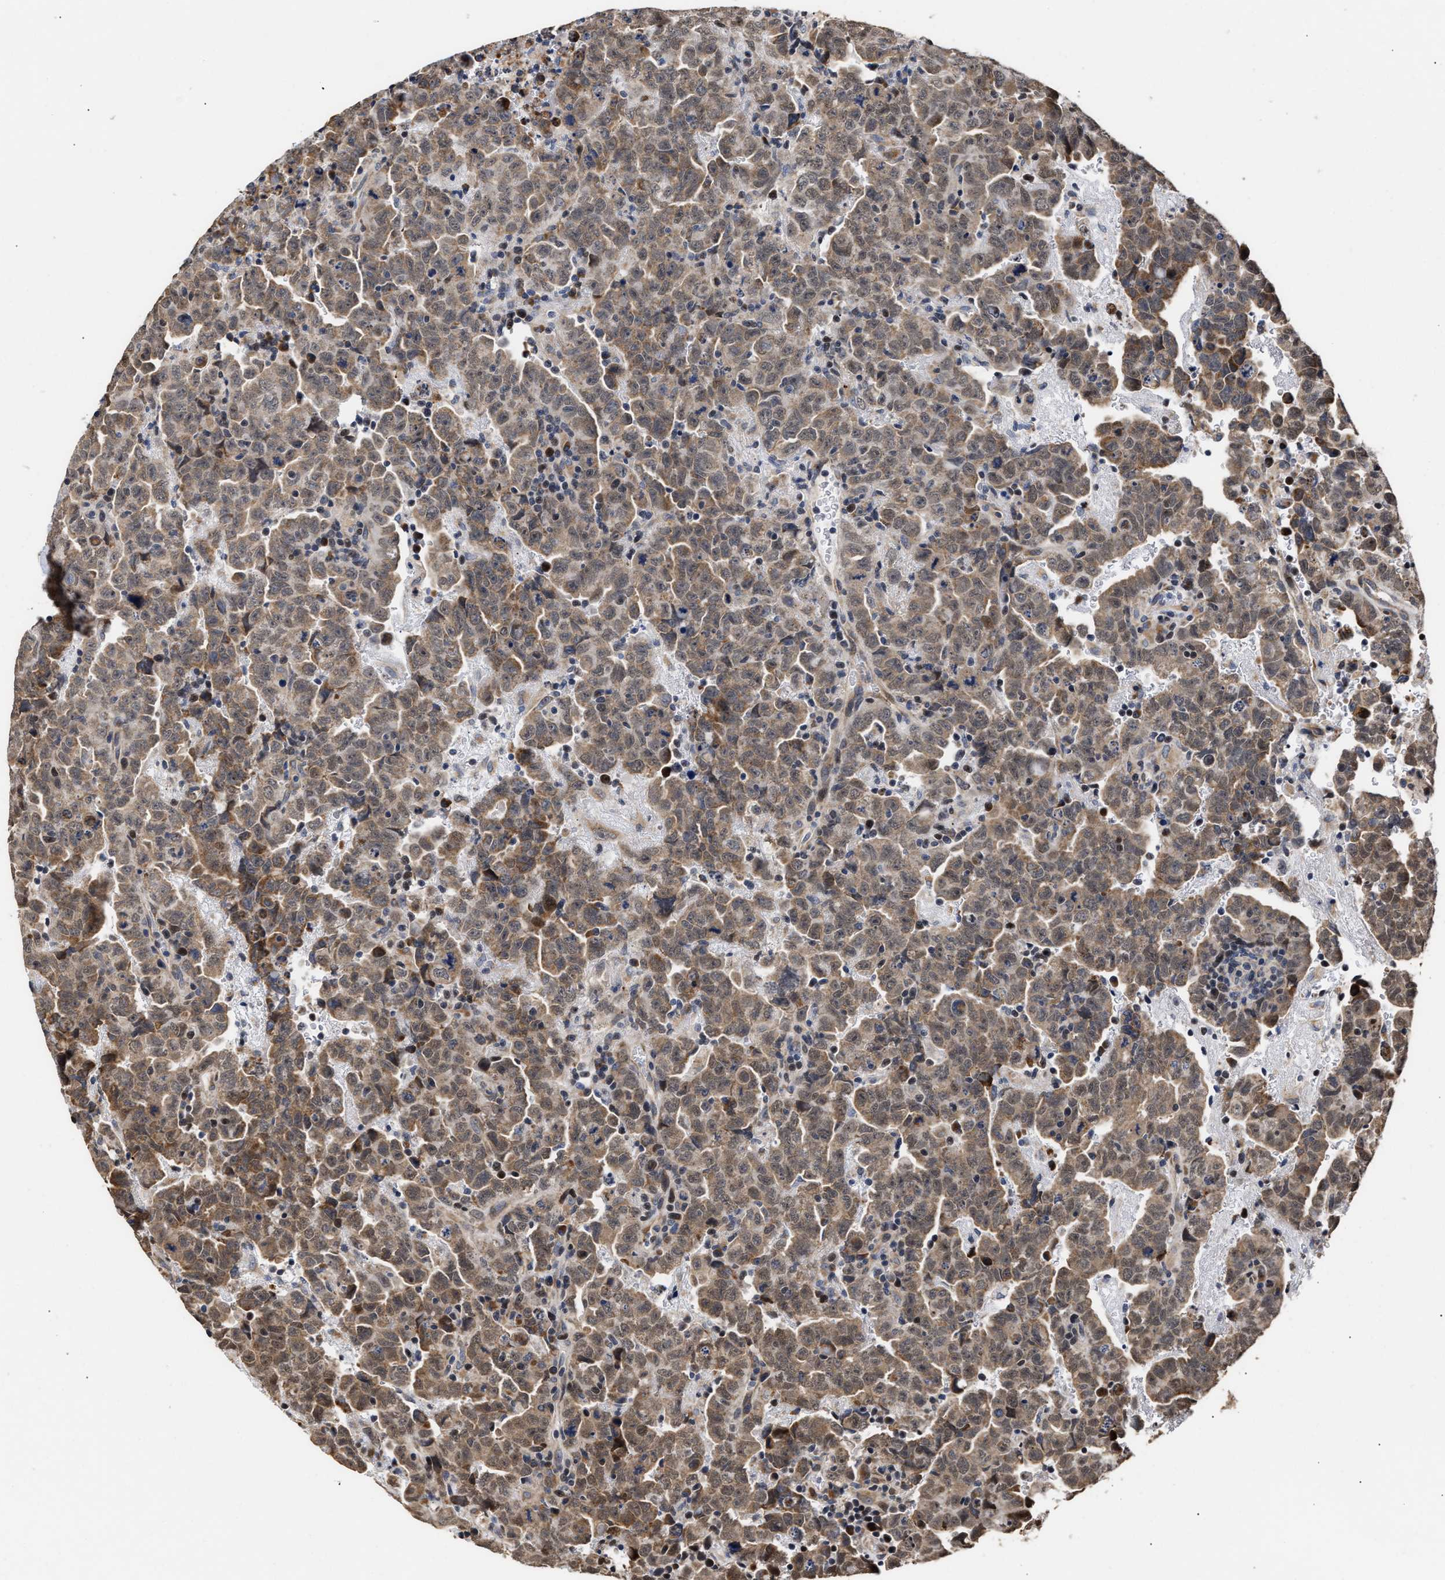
{"staining": {"intensity": "moderate", "quantity": ">75%", "location": "cytoplasmic/membranous"}, "tissue": "testis cancer", "cell_type": "Tumor cells", "image_type": "cancer", "snomed": [{"axis": "morphology", "description": "Carcinoma, Embryonal, NOS"}, {"axis": "topography", "description": "Testis"}], "caption": "Protein staining exhibits moderate cytoplasmic/membranous expression in approximately >75% of tumor cells in testis cancer (embryonal carcinoma).", "gene": "GOSR1", "patient": {"sex": "male", "age": 28}}